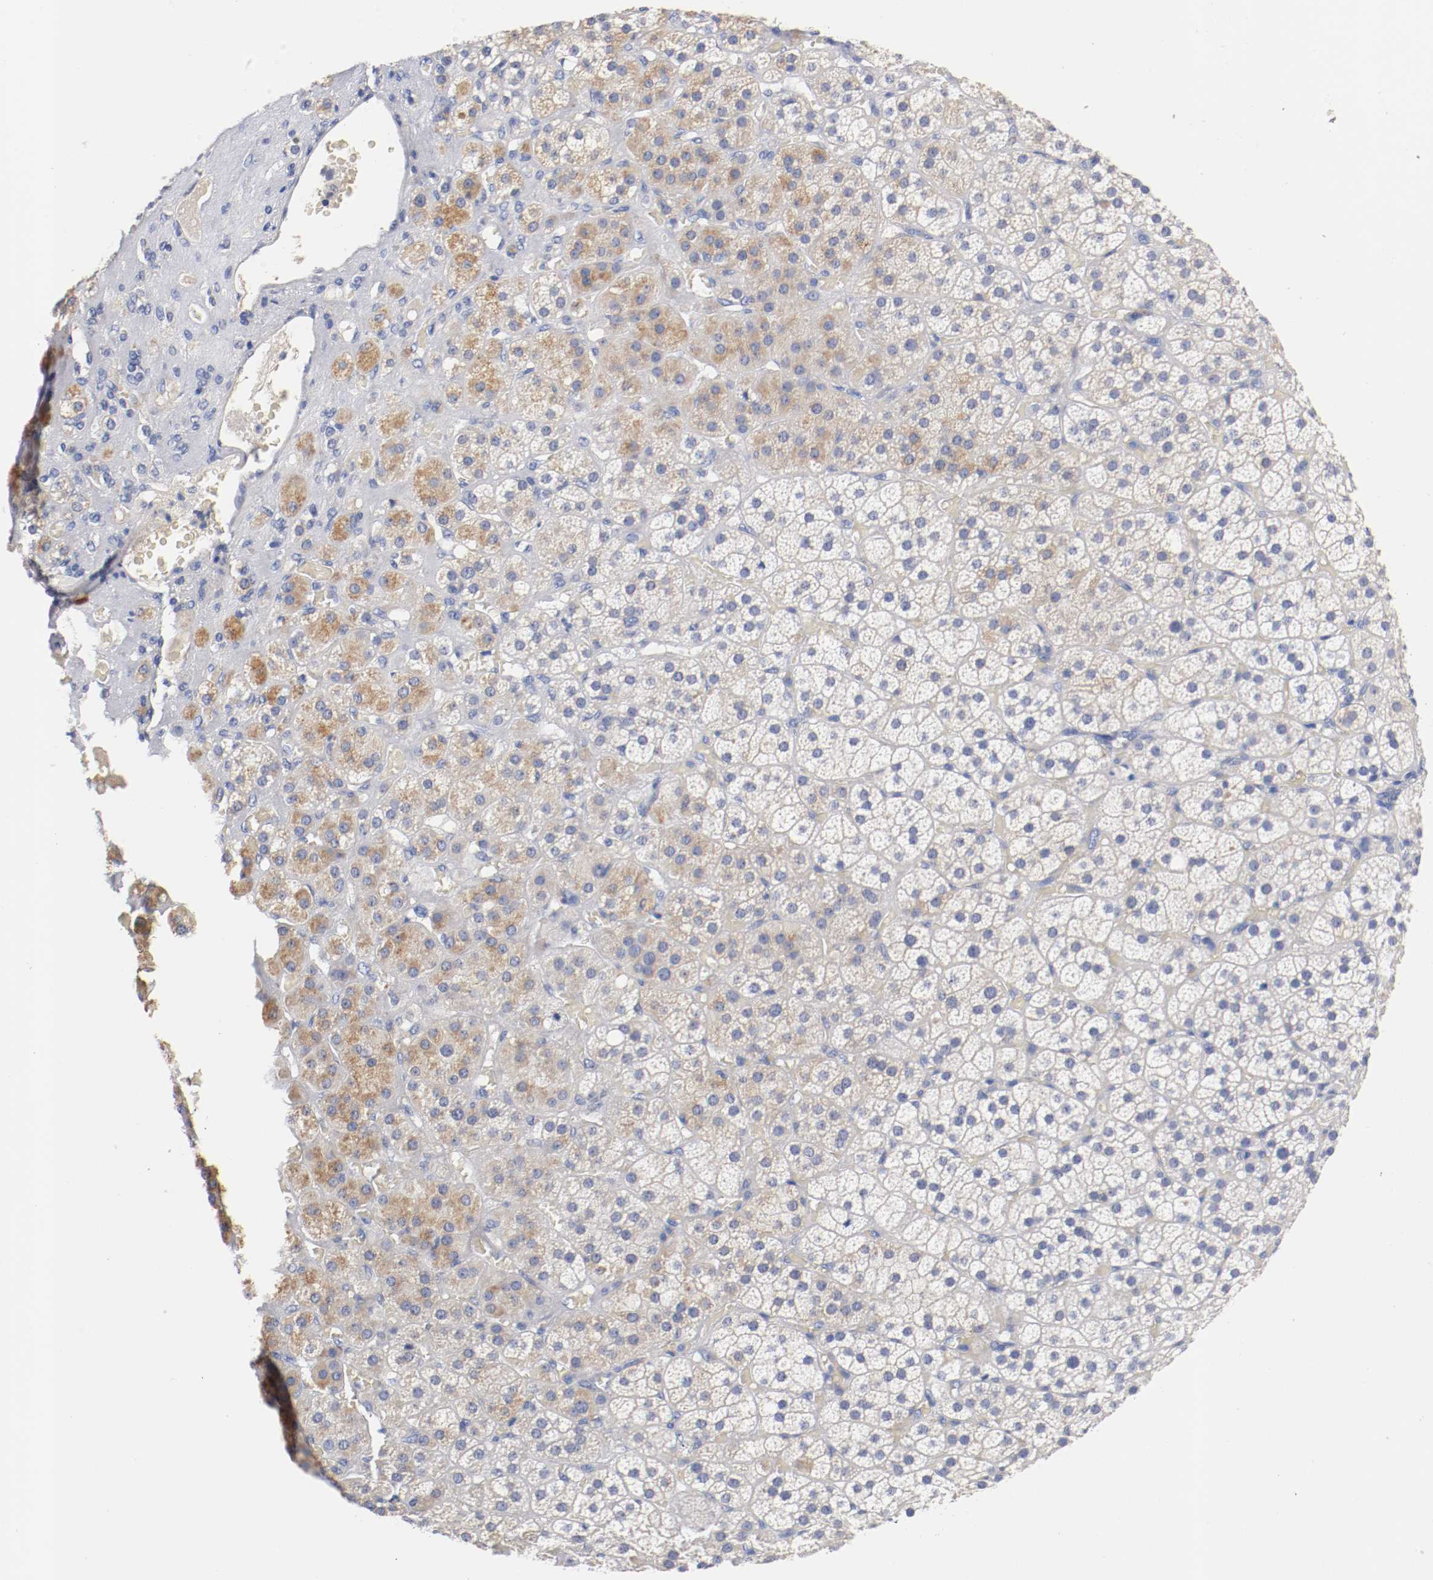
{"staining": {"intensity": "moderate", "quantity": "25%-75%", "location": "cytoplasmic/membranous"}, "tissue": "adrenal gland", "cell_type": "Glandular cells", "image_type": "normal", "snomed": [{"axis": "morphology", "description": "Normal tissue, NOS"}, {"axis": "topography", "description": "Adrenal gland"}], "caption": "Glandular cells display moderate cytoplasmic/membranous staining in about 25%-75% of cells in benign adrenal gland.", "gene": "FGFBP1", "patient": {"sex": "female", "age": 71}}